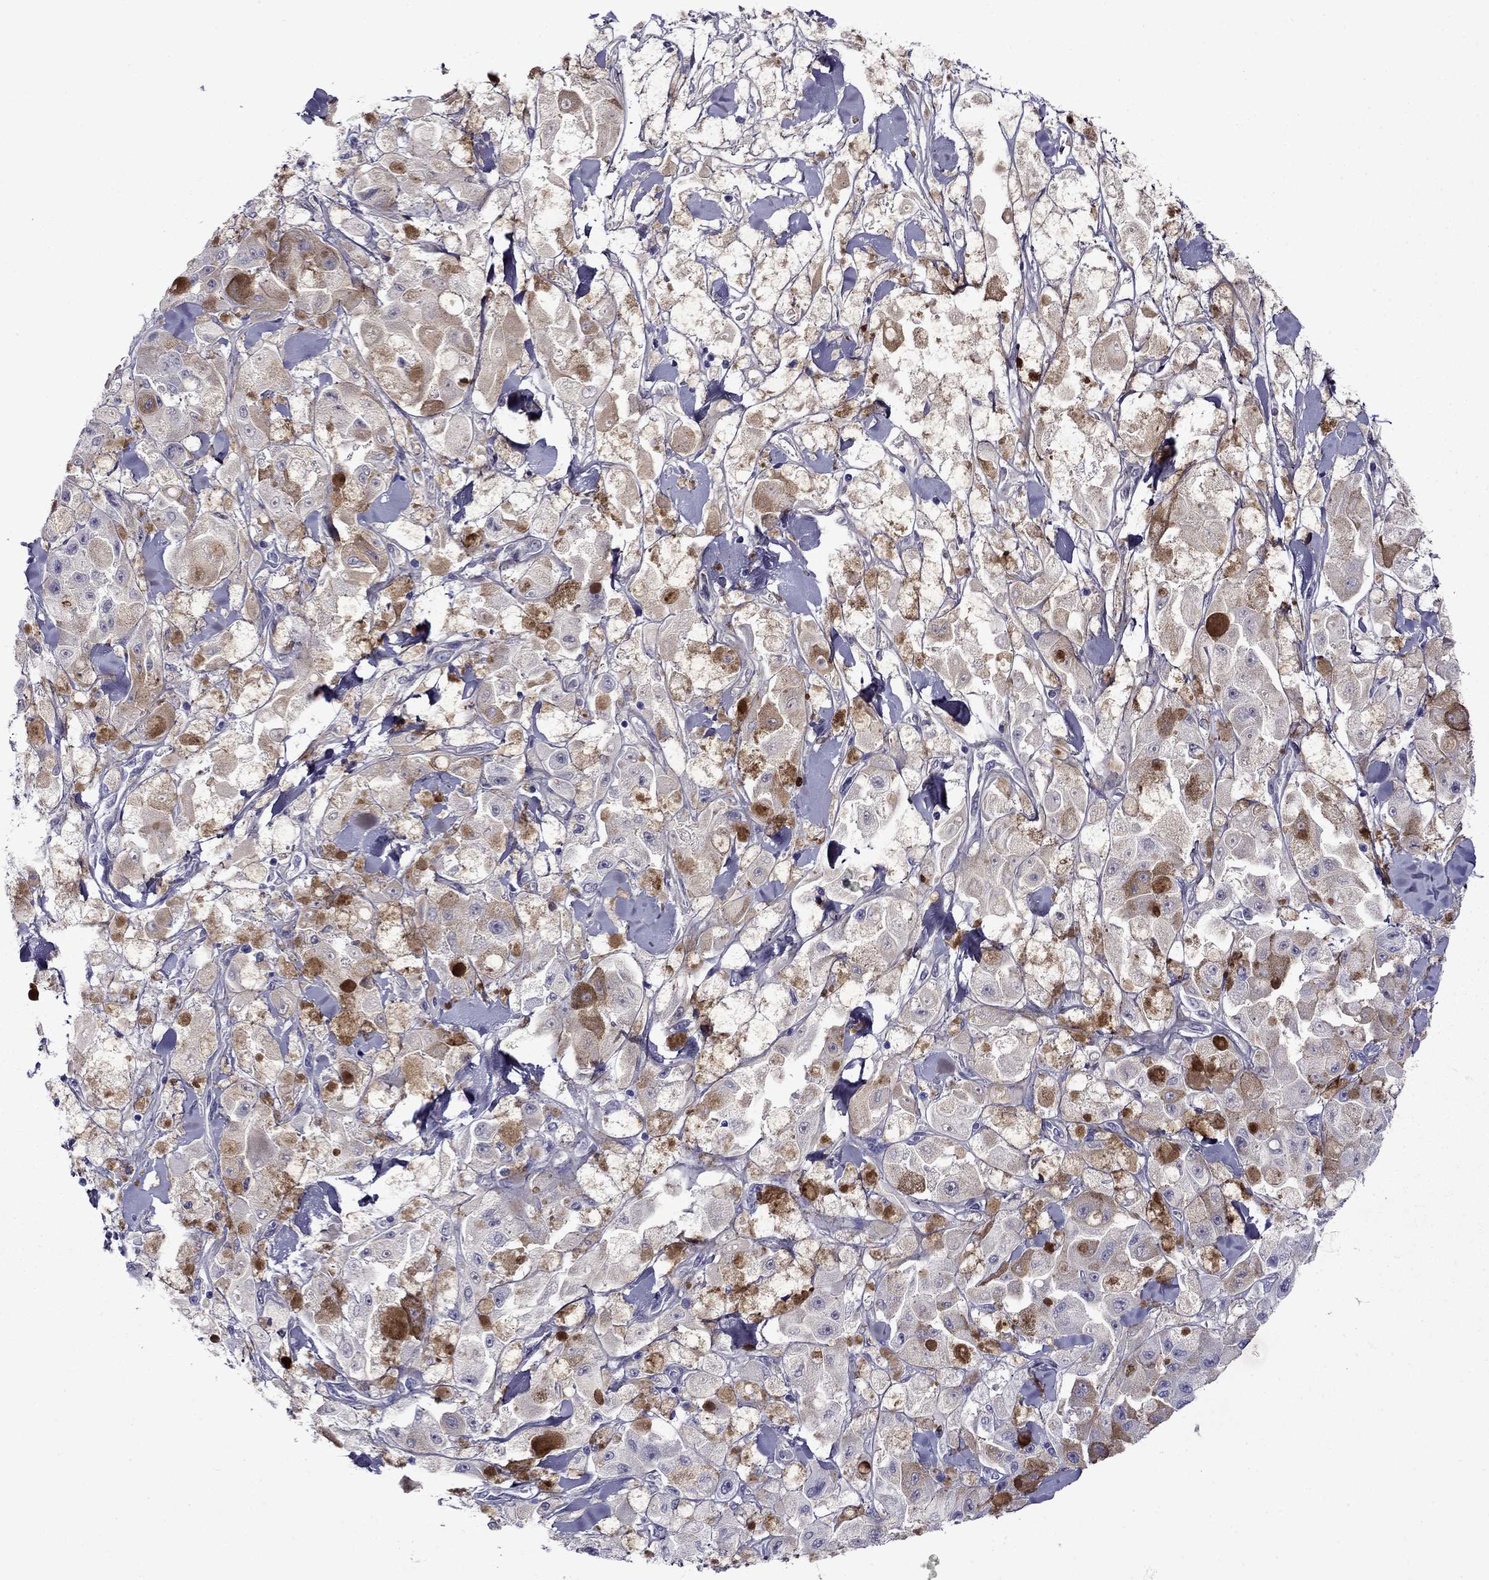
{"staining": {"intensity": "negative", "quantity": "none", "location": "none"}, "tissue": "melanoma", "cell_type": "Tumor cells", "image_type": "cancer", "snomed": [{"axis": "morphology", "description": "Malignant melanoma, NOS"}, {"axis": "topography", "description": "Skin"}], "caption": "This is an IHC photomicrograph of human malignant melanoma. There is no expression in tumor cells.", "gene": "SCG2", "patient": {"sex": "female", "age": 58}}